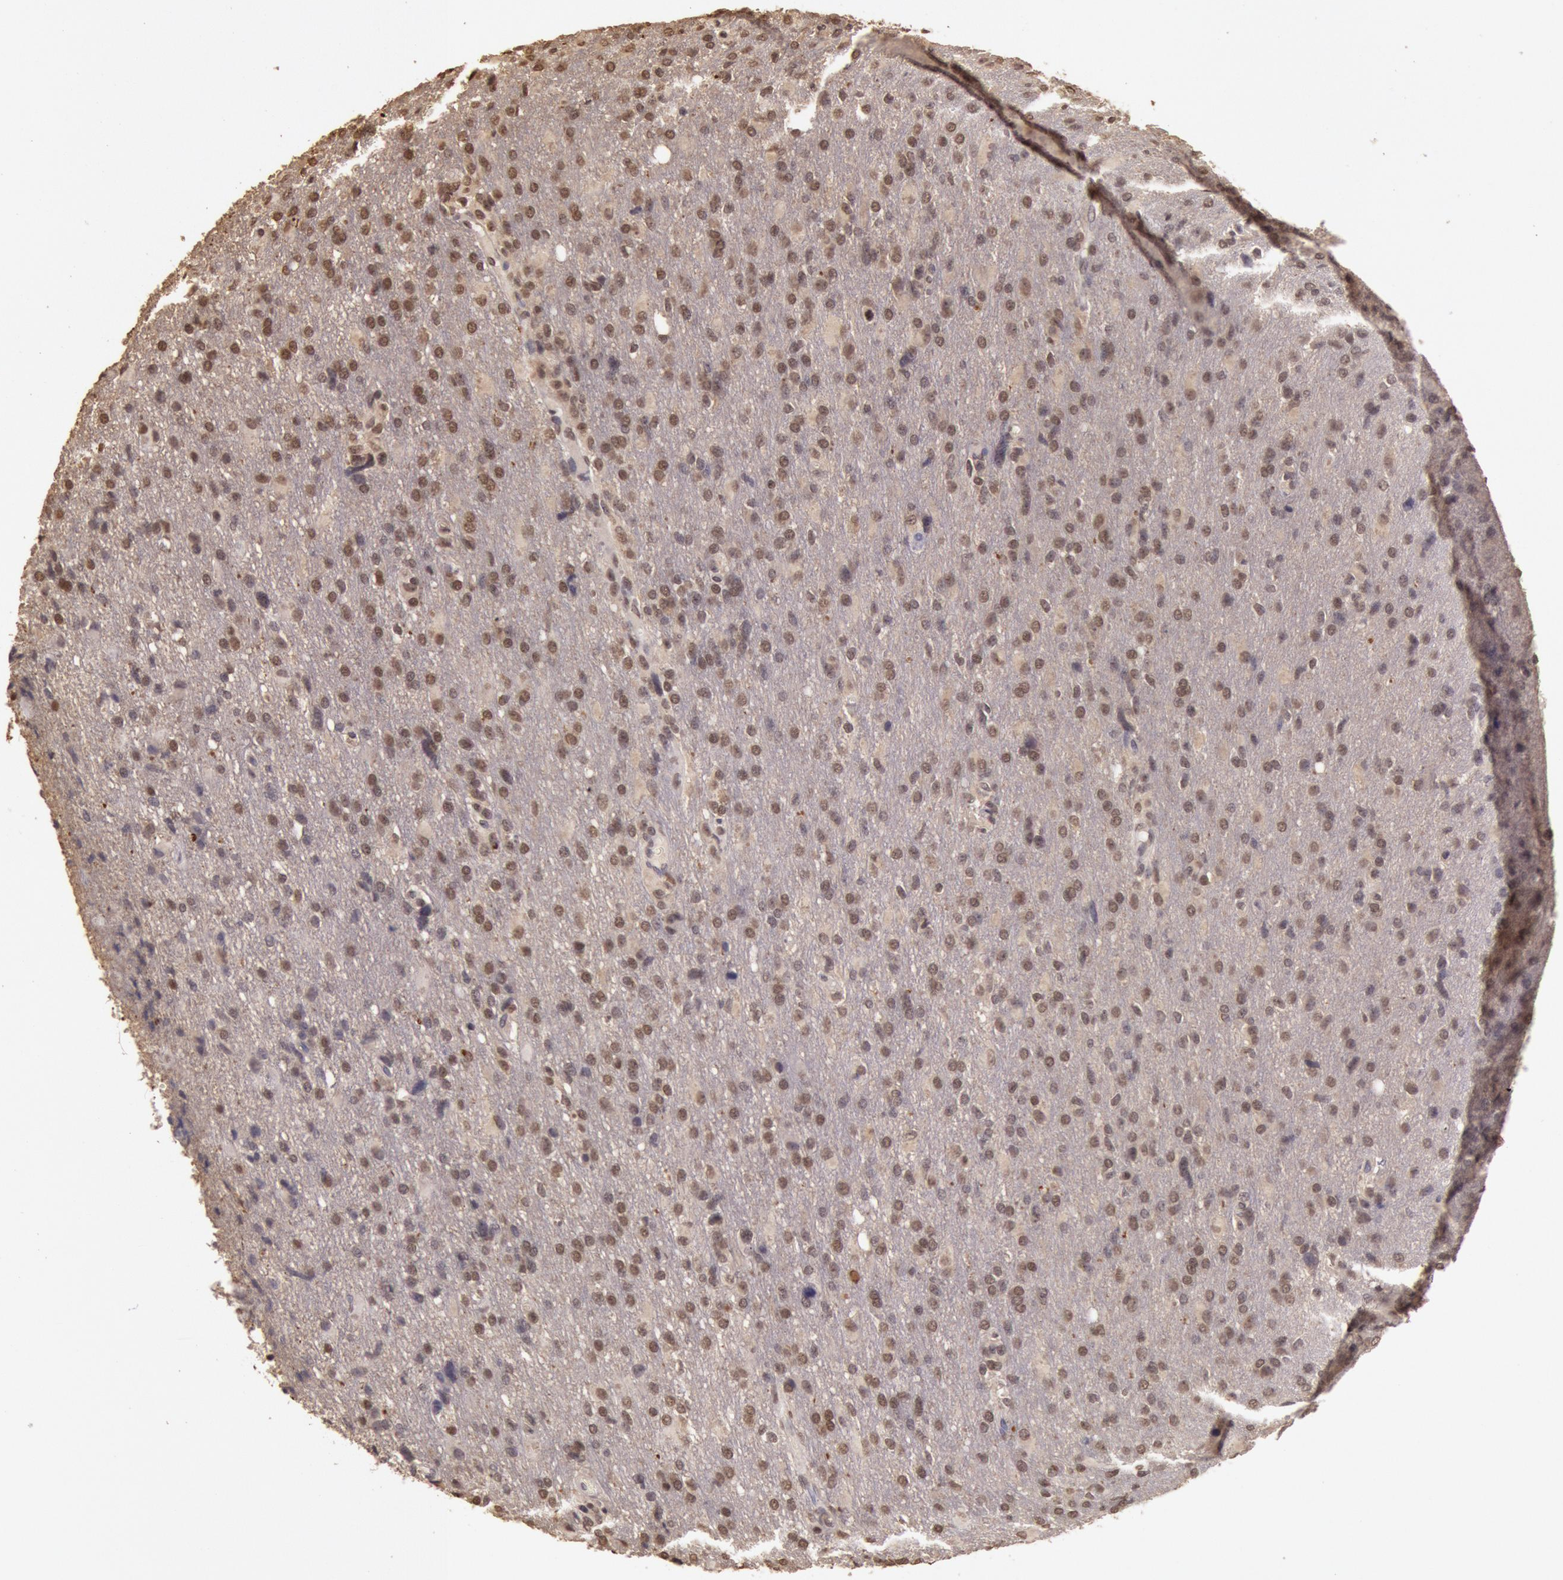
{"staining": {"intensity": "weak", "quantity": ">75%", "location": "nuclear"}, "tissue": "glioma", "cell_type": "Tumor cells", "image_type": "cancer", "snomed": [{"axis": "morphology", "description": "Glioma, malignant, High grade"}, {"axis": "topography", "description": "Brain"}], "caption": "This is an image of immunohistochemistry staining of glioma, which shows weak positivity in the nuclear of tumor cells.", "gene": "SOD1", "patient": {"sex": "male", "age": 68}}